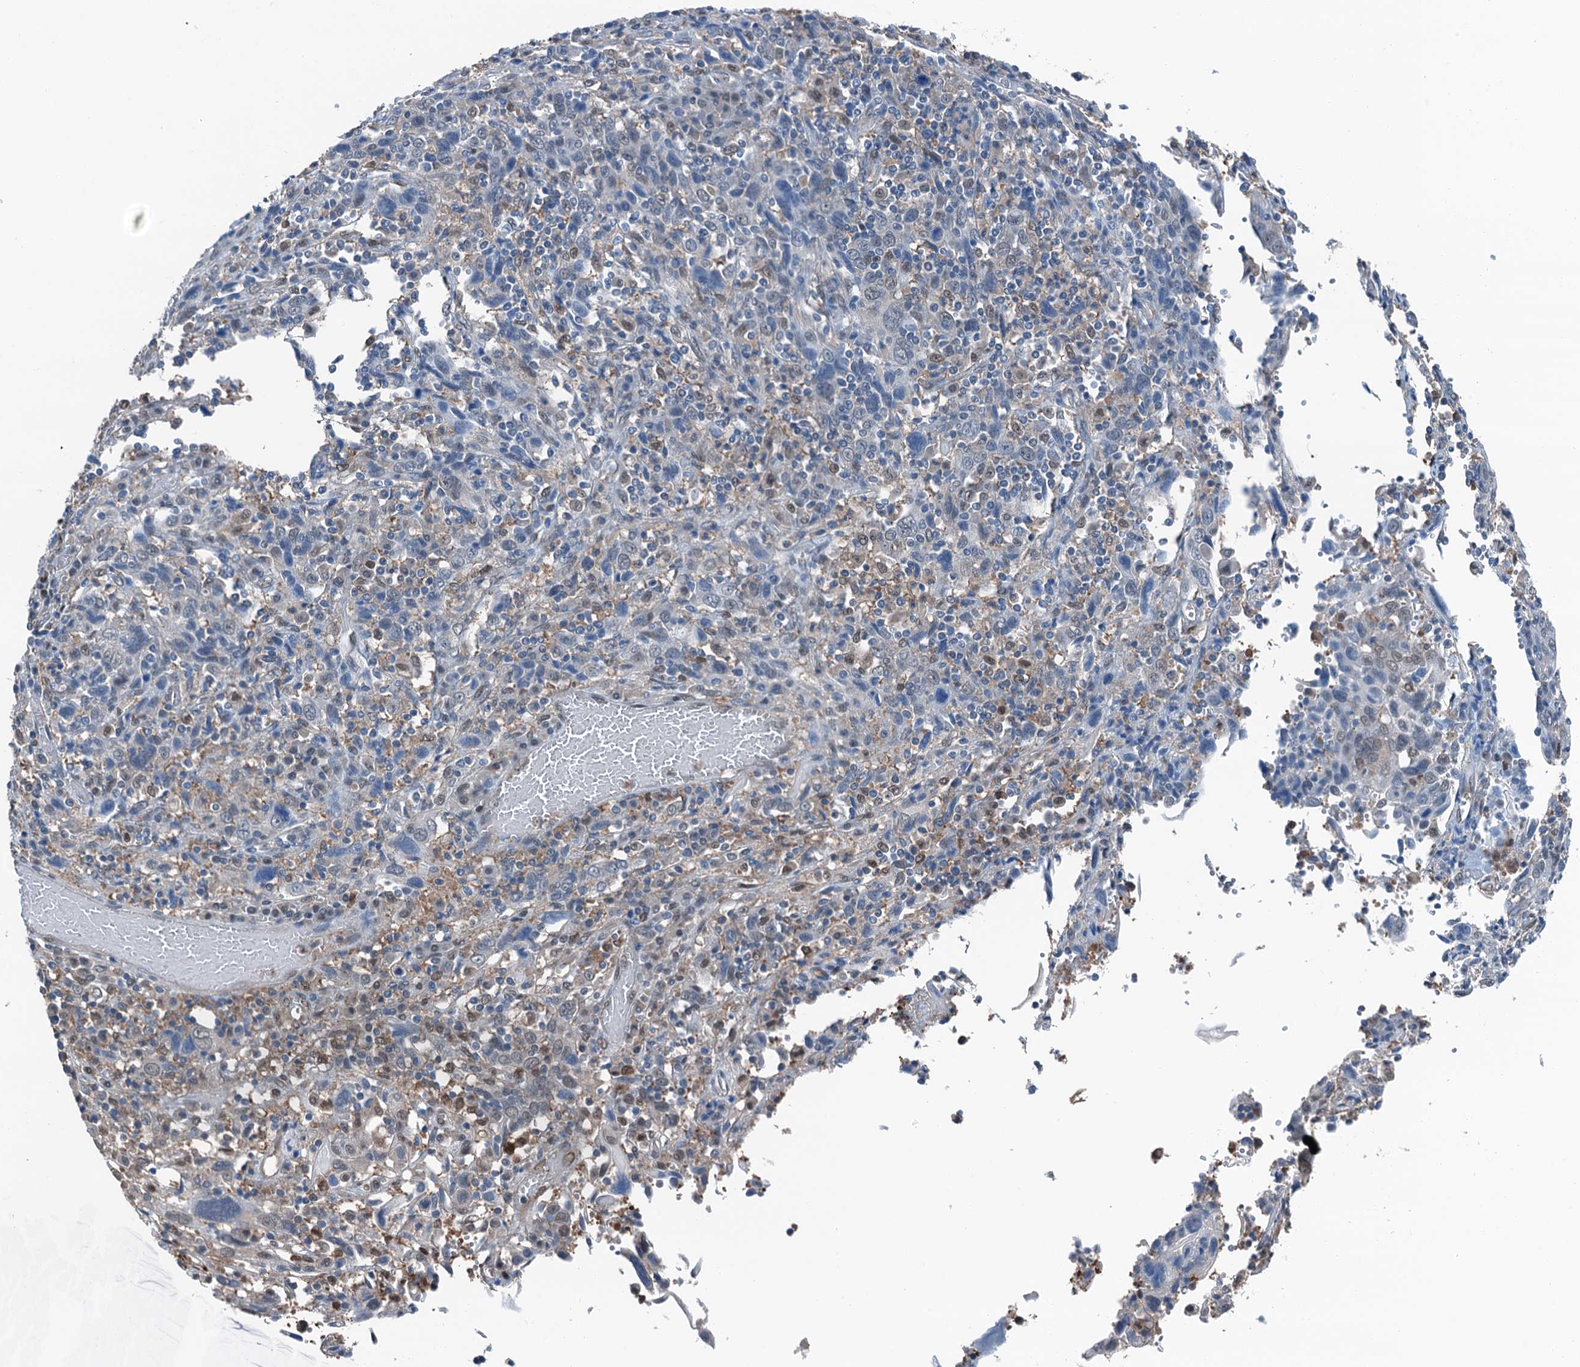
{"staining": {"intensity": "negative", "quantity": "none", "location": "none"}, "tissue": "cervical cancer", "cell_type": "Tumor cells", "image_type": "cancer", "snomed": [{"axis": "morphology", "description": "Squamous cell carcinoma, NOS"}, {"axis": "topography", "description": "Cervix"}], "caption": "Tumor cells show no significant positivity in cervical cancer (squamous cell carcinoma).", "gene": "RNH1", "patient": {"sex": "female", "age": 46}}